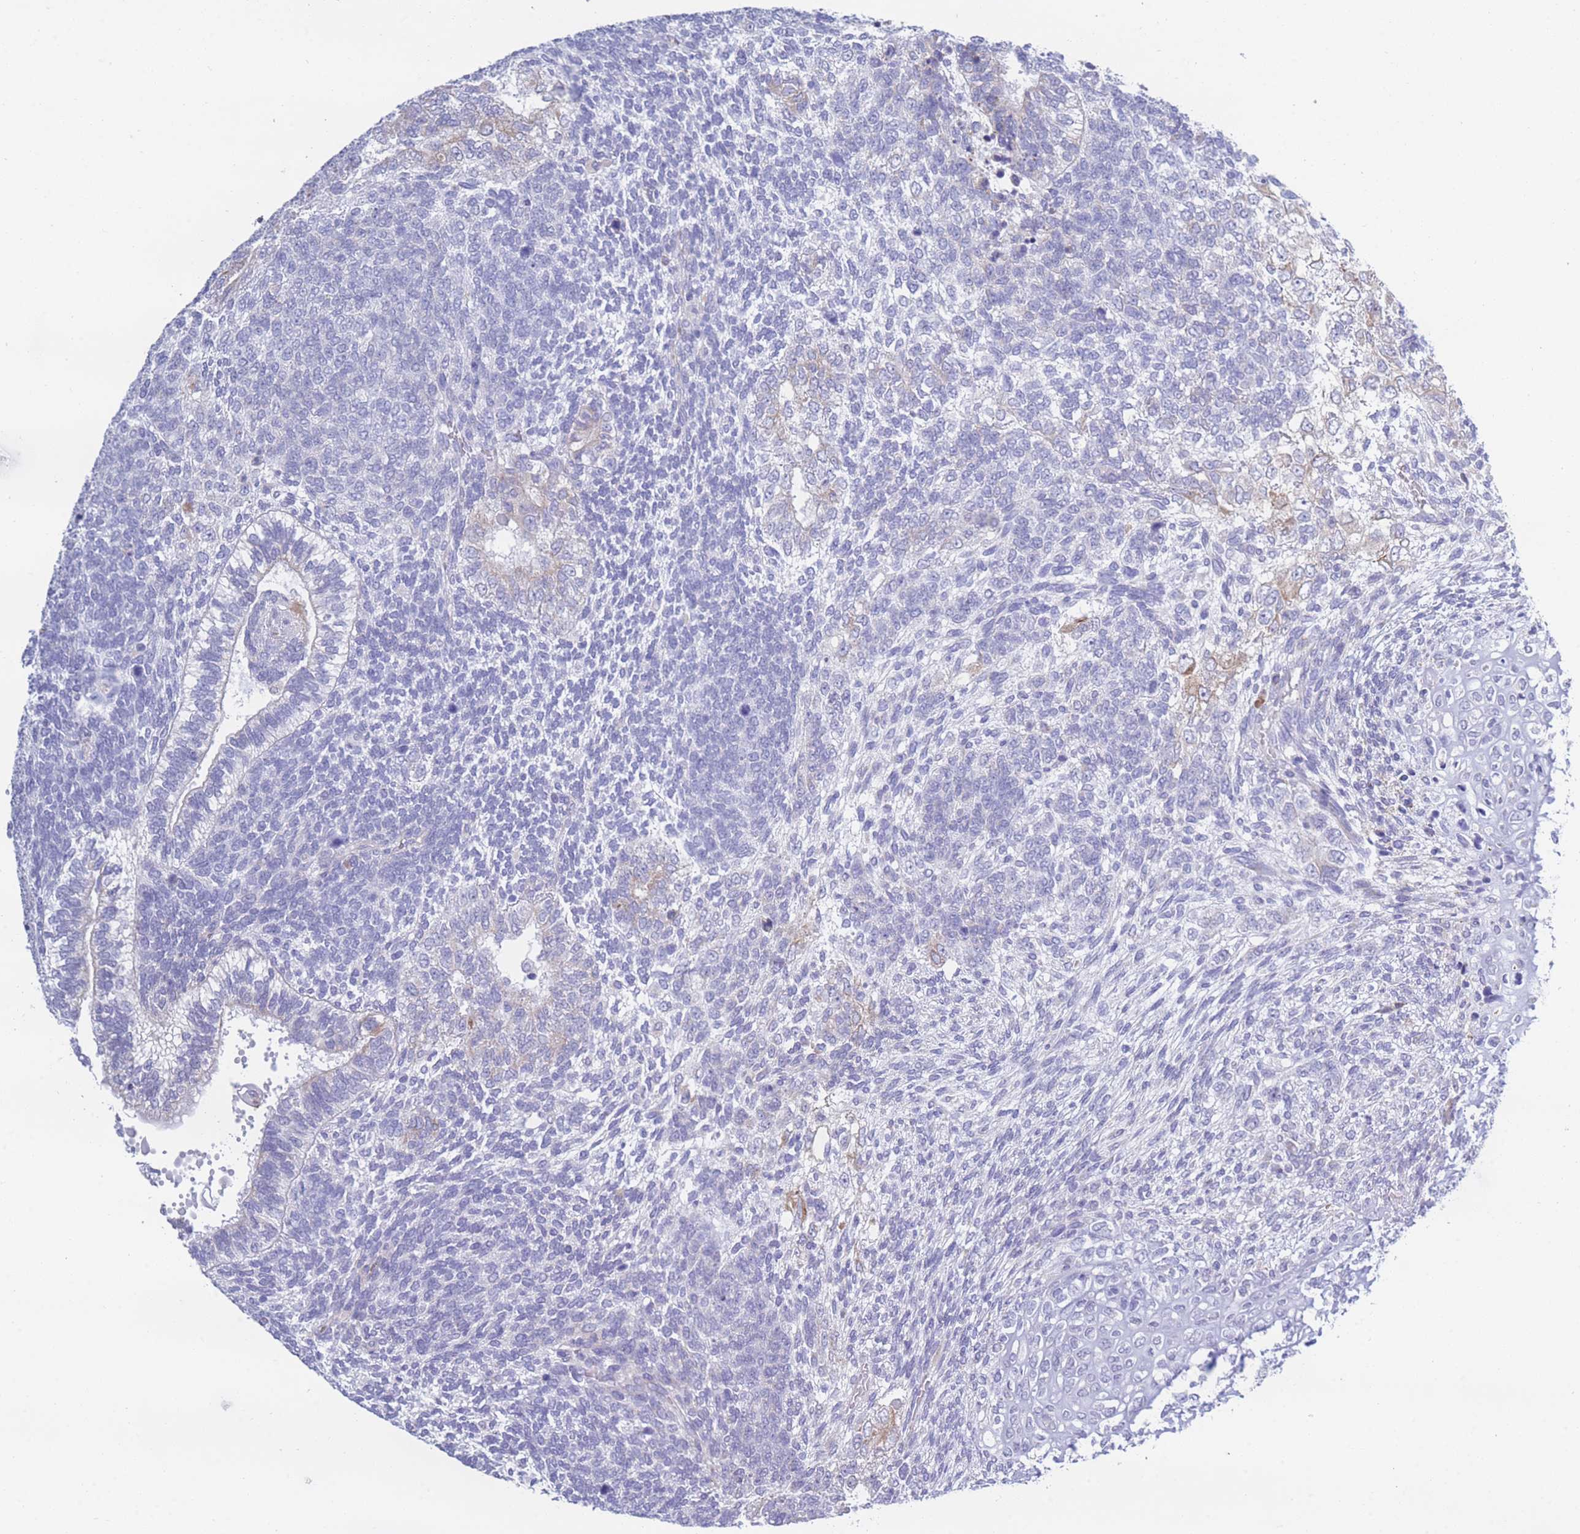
{"staining": {"intensity": "negative", "quantity": "none", "location": "none"}, "tissue": "testis cancer", "cell_type": "Tumor cells", "image_type": "cancer", "snomed": [{"axis": "morphology", "description": "Carcinoma, Embryonal, NOS"}, {"axis": "topography", "description": "Testis"}], "caption": "Testis embryonal carcinoma was stained to show a protein in brown. There is no significant staining in tumor cells.", "gene": "XKR8", "patient": {"sex": "male", "age": 23}}